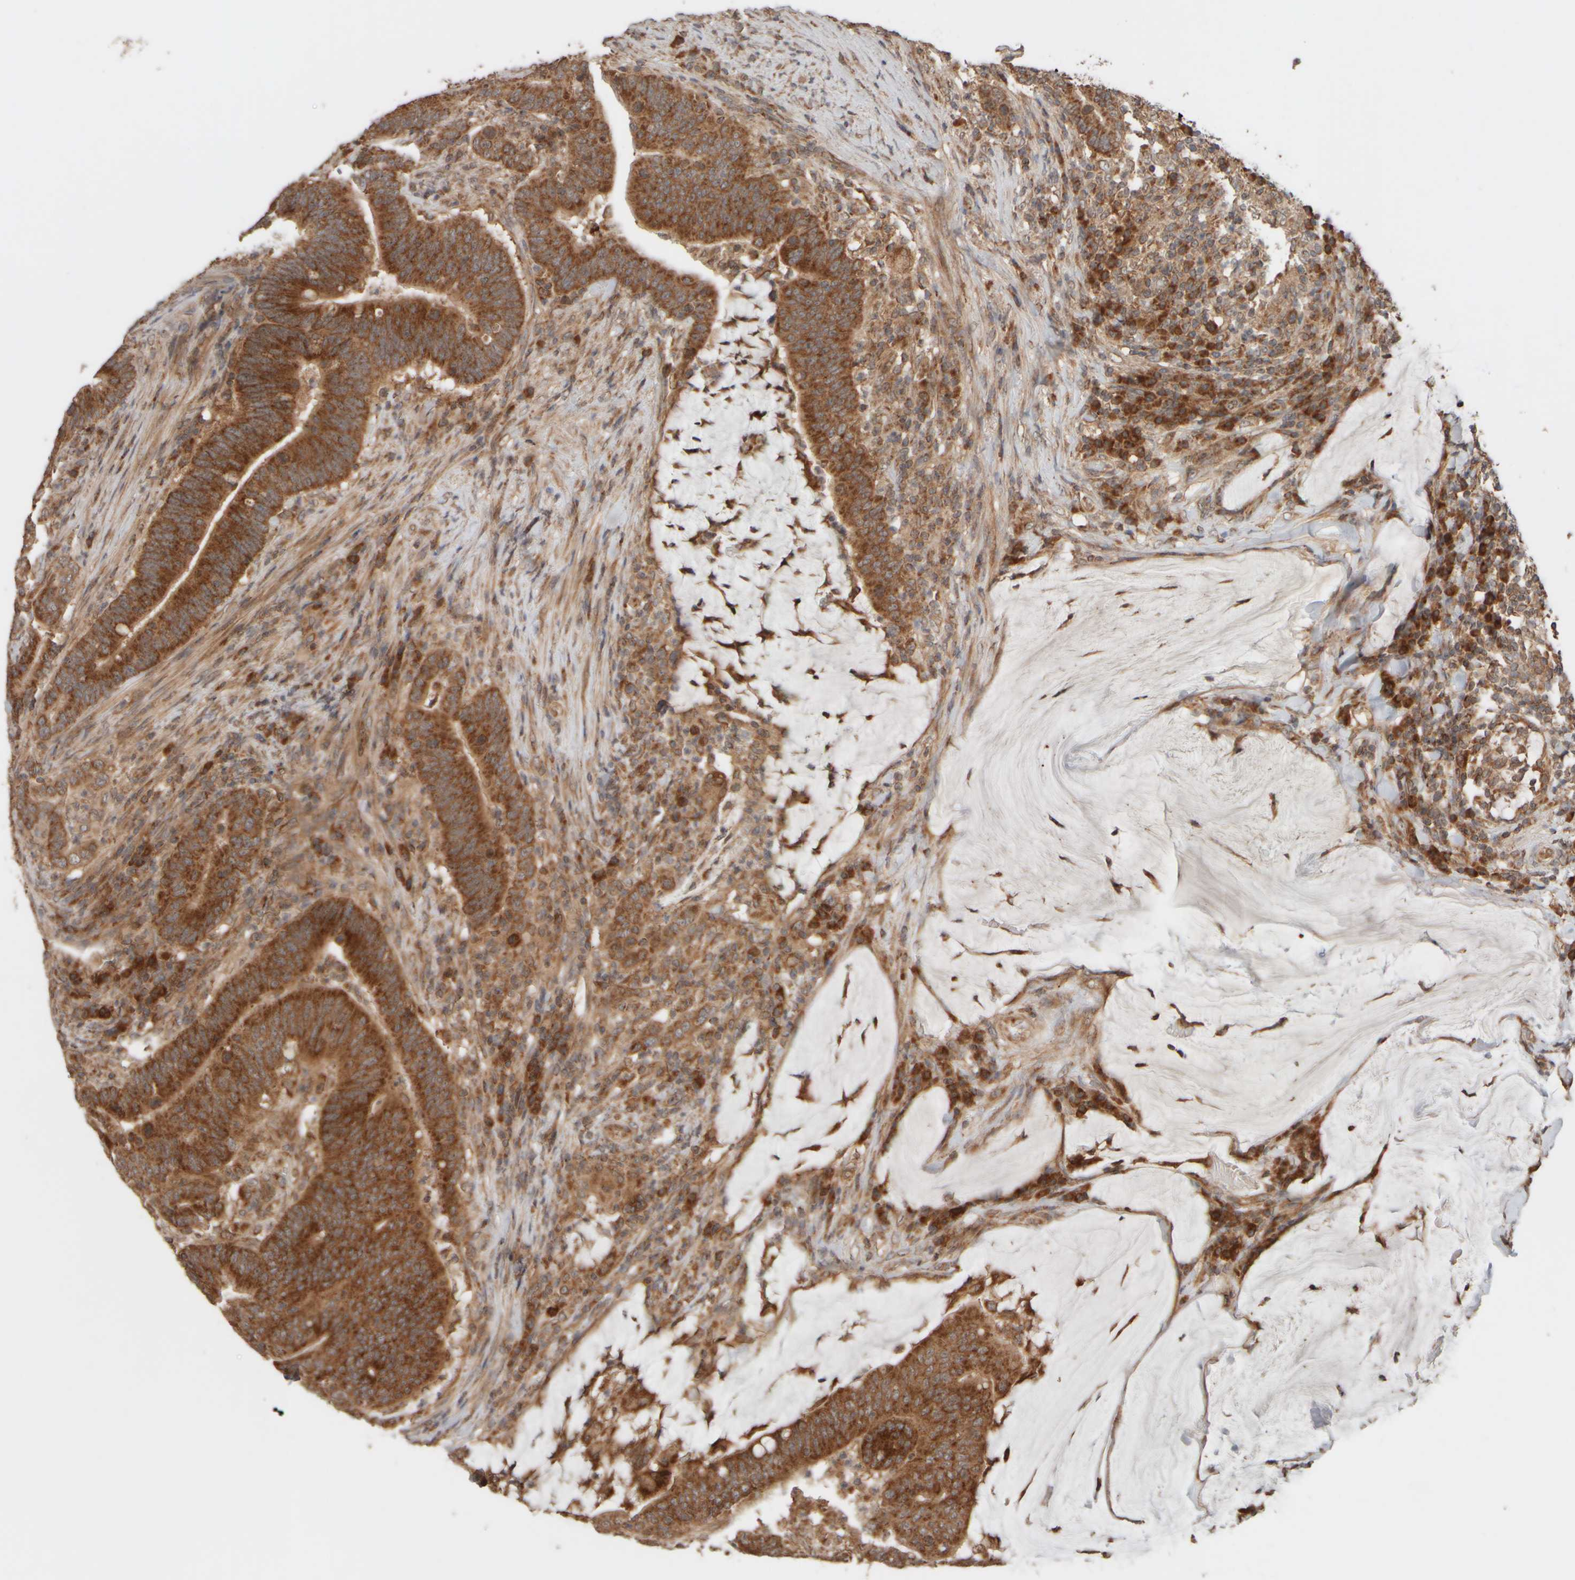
{"staining": {"intensity": "strong", "quantity": ">75%", "location": "cytoplasmic/membranous"}, "tissue": "colorectal cancer", "cell_type": "Tumor cells", "image_type": "cancer", "snomed": [{"axis": "morphology", "description": "Normal tissue, NOS"}, {"axis": "morphology", "description": "Adenocarcinoma, NOS"}, {"axis": "topography", "description": "Colon"}], "caption": "Protein staining of adenocarcinoma (colorectal) tissue demonstrates strong cytoplasmic/membranous positivity in approximately >75% of tumor cells.", "gene": "EIF2B3", "patient": {"sex": "female", "age": 66}}